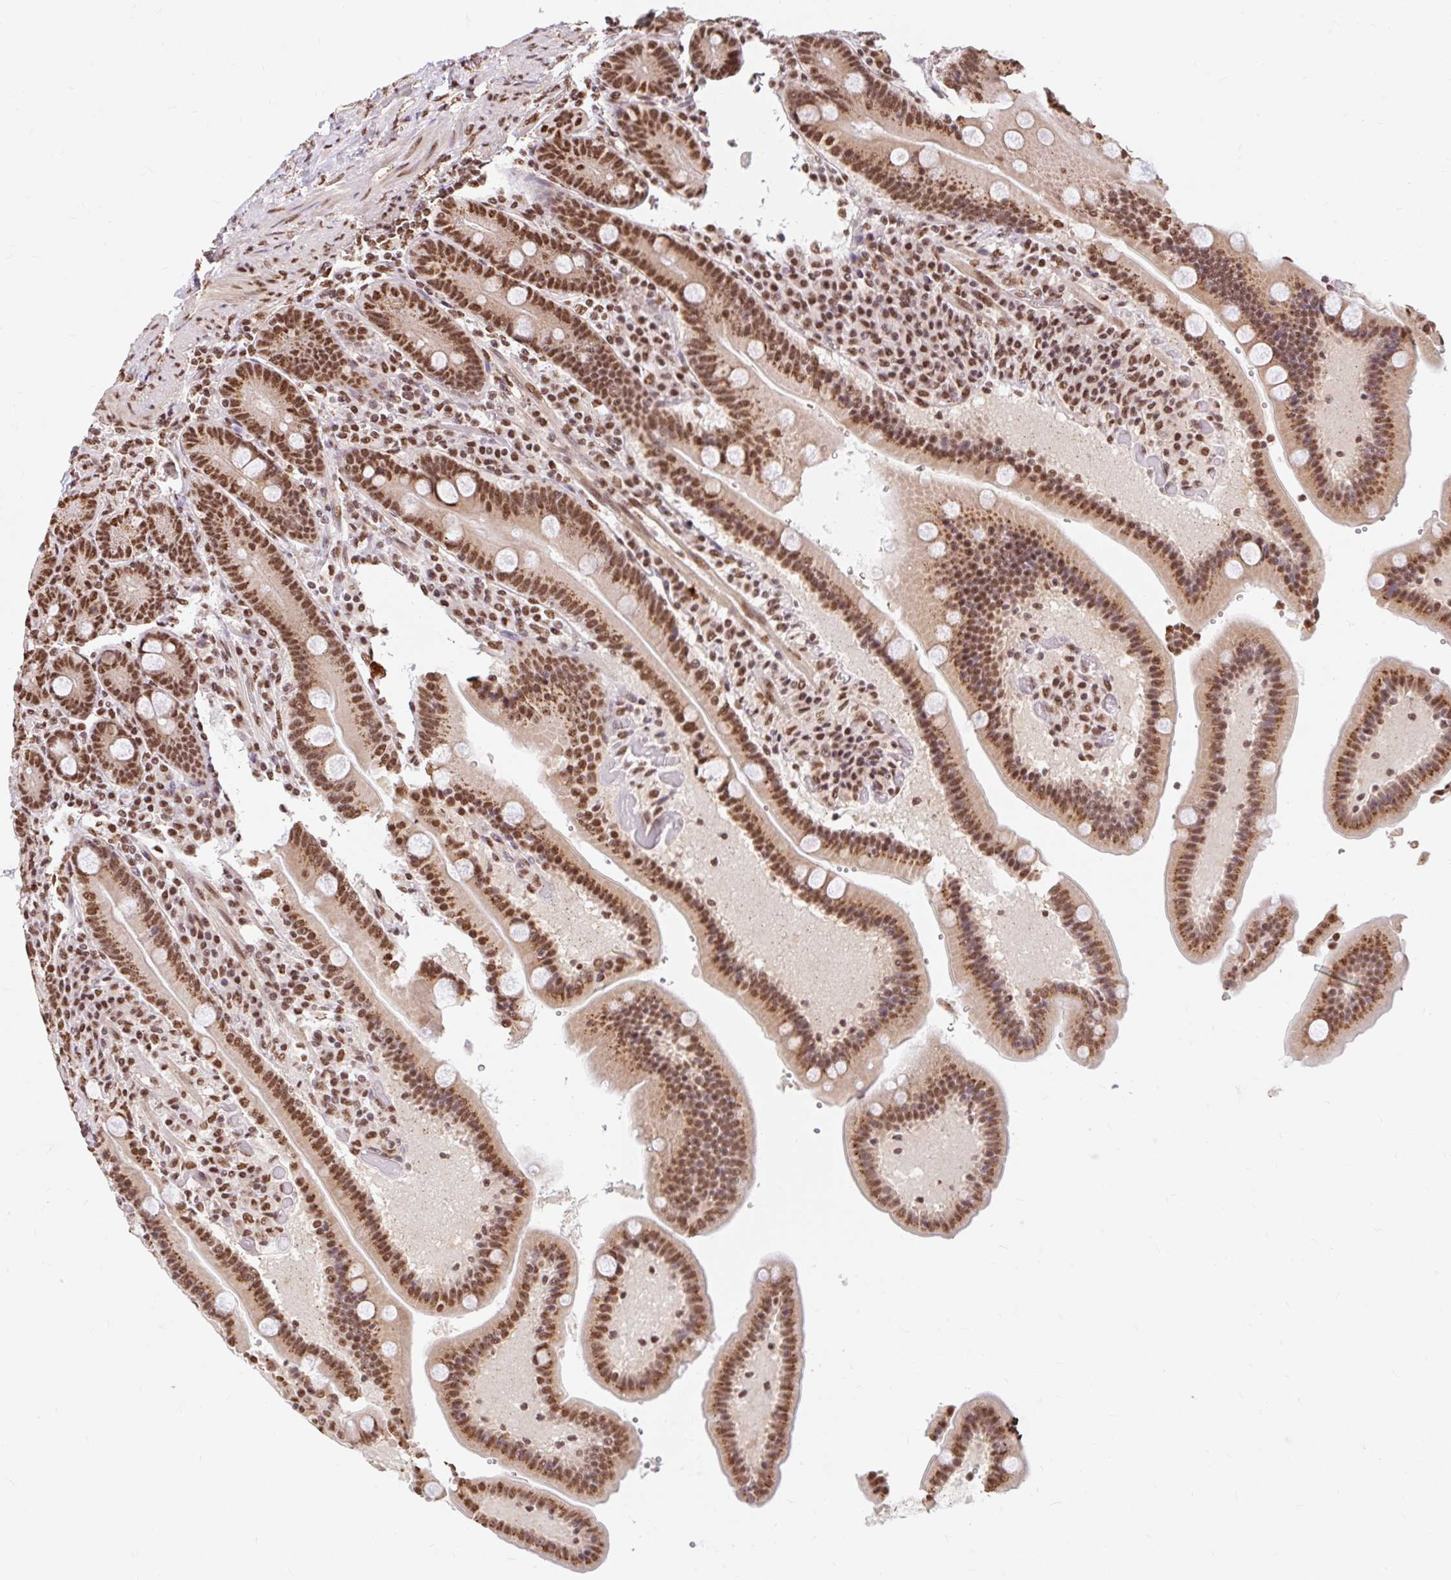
{"staining": {"intensity": "strong", "quantity": ">75%", "location": "nuclear"}, "tissue": "duodenum", "cell_type": "Glandular cells", "image_type": "normal", "snomed": [{"axis": "morphology", "description": "Normal tissue, NOS"}, {"axis": "topography", "description": "Duodenum"}], "caption": "A photomicrograph showing strong nuclear staining in about >75% of glandular cells in benign duodenum, as visualized by brown immunohistochemical staining.", "gene": "BICRA", "patient": {"sex": "female", "age": 62}}